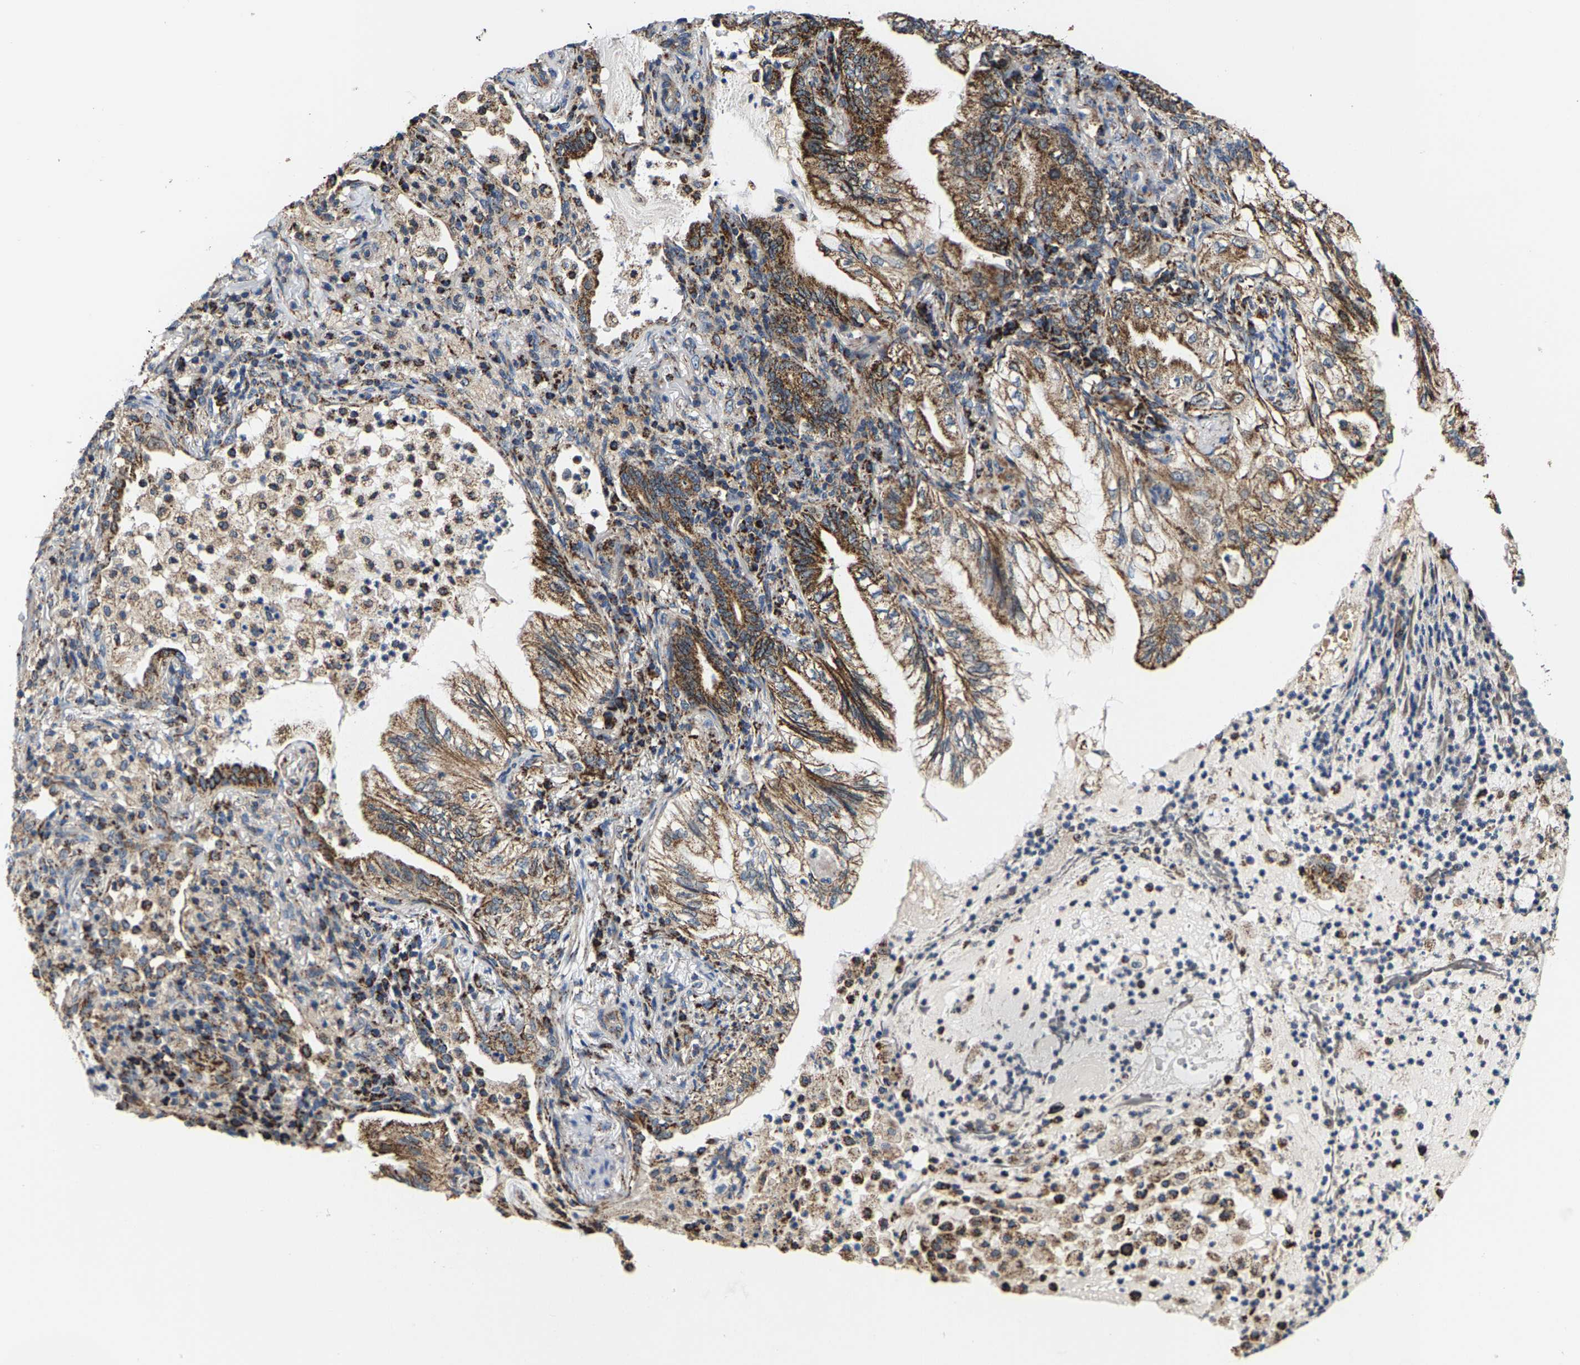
{"staining": {"intensity": "moderate", "quantity": ">75%", "location": "cytoplasmic/membranous"}, "tissue": "lung cancer", "cell_type": "Tumor cells", "image_type": "cancer", "snomed": [{"axis": "morphology", "description": "Adenocarcinoma, NOS"}, {"axis": "topography", "description": "Lung"}], "caption": "Protein staining shows moderate cytoplasmic/membranous expression in about >75% of tumor cells in lung cancer. (DAB (3,3'-diaminobenzidine) IHC with brightfield microscopy, high magnification).", "gene": "SHMT2", "patient": {"sex": "female", "age": 70}}